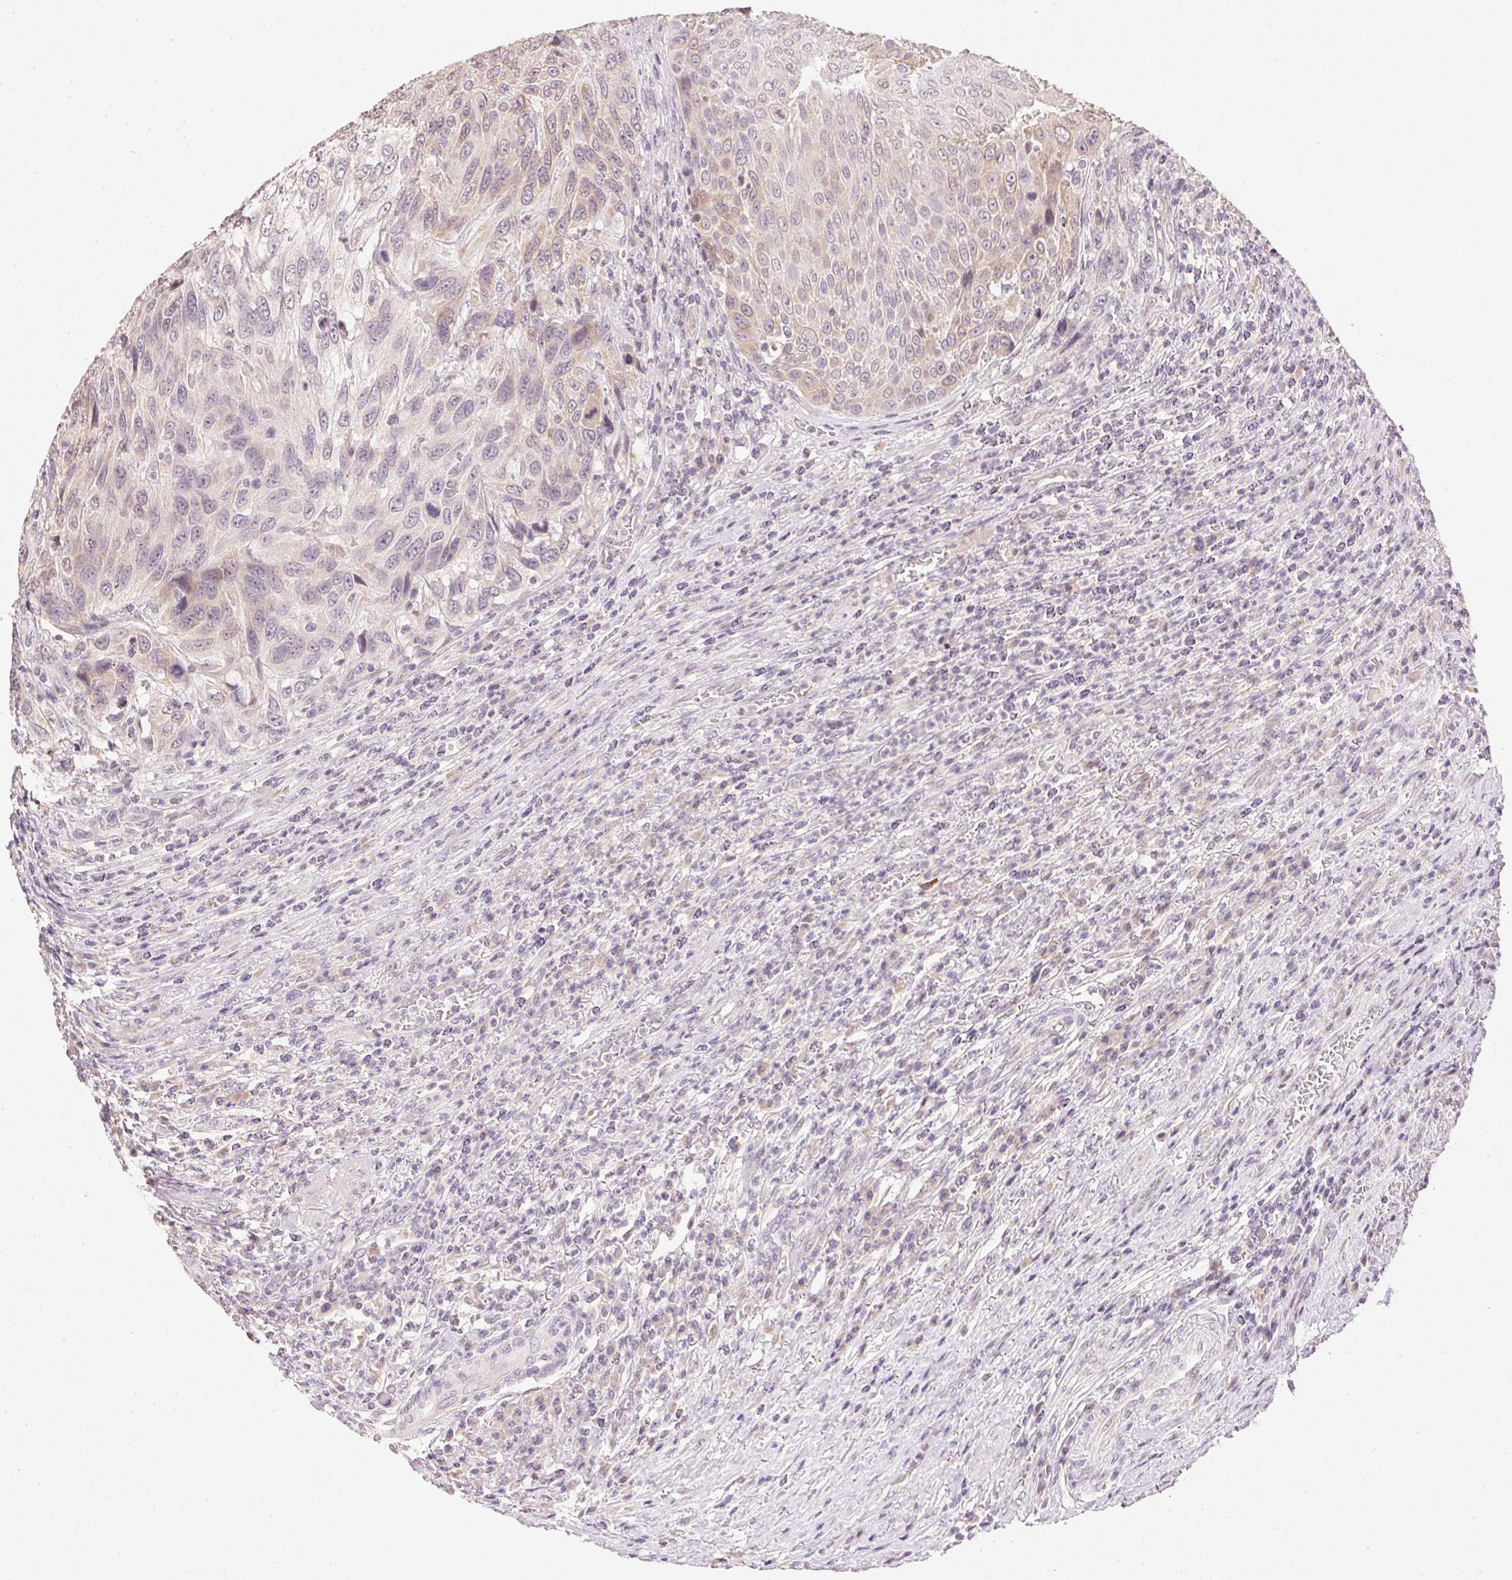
{"staining": {"intensity": "weak", "quantity": "<25%", "location": "cytoplasmic/membranous"}, "tissue": "urothelial cancer", "cell_type": "Tumor cells", "image_type": "cancer", "snomed": [{"axis": "morphology", "description": "Urothelial carcinoma, High grade"}, {"axis": "topography", "description": "Urinary bladder"}], "caption": "High power microscopy histopathology image of an IHC histopathology image of urothelial carcinoma (high-grade), revealing no significant staining in tumor cells.", "gene": "DHCR24", "patient": {"sex": "female", "age": 70}}